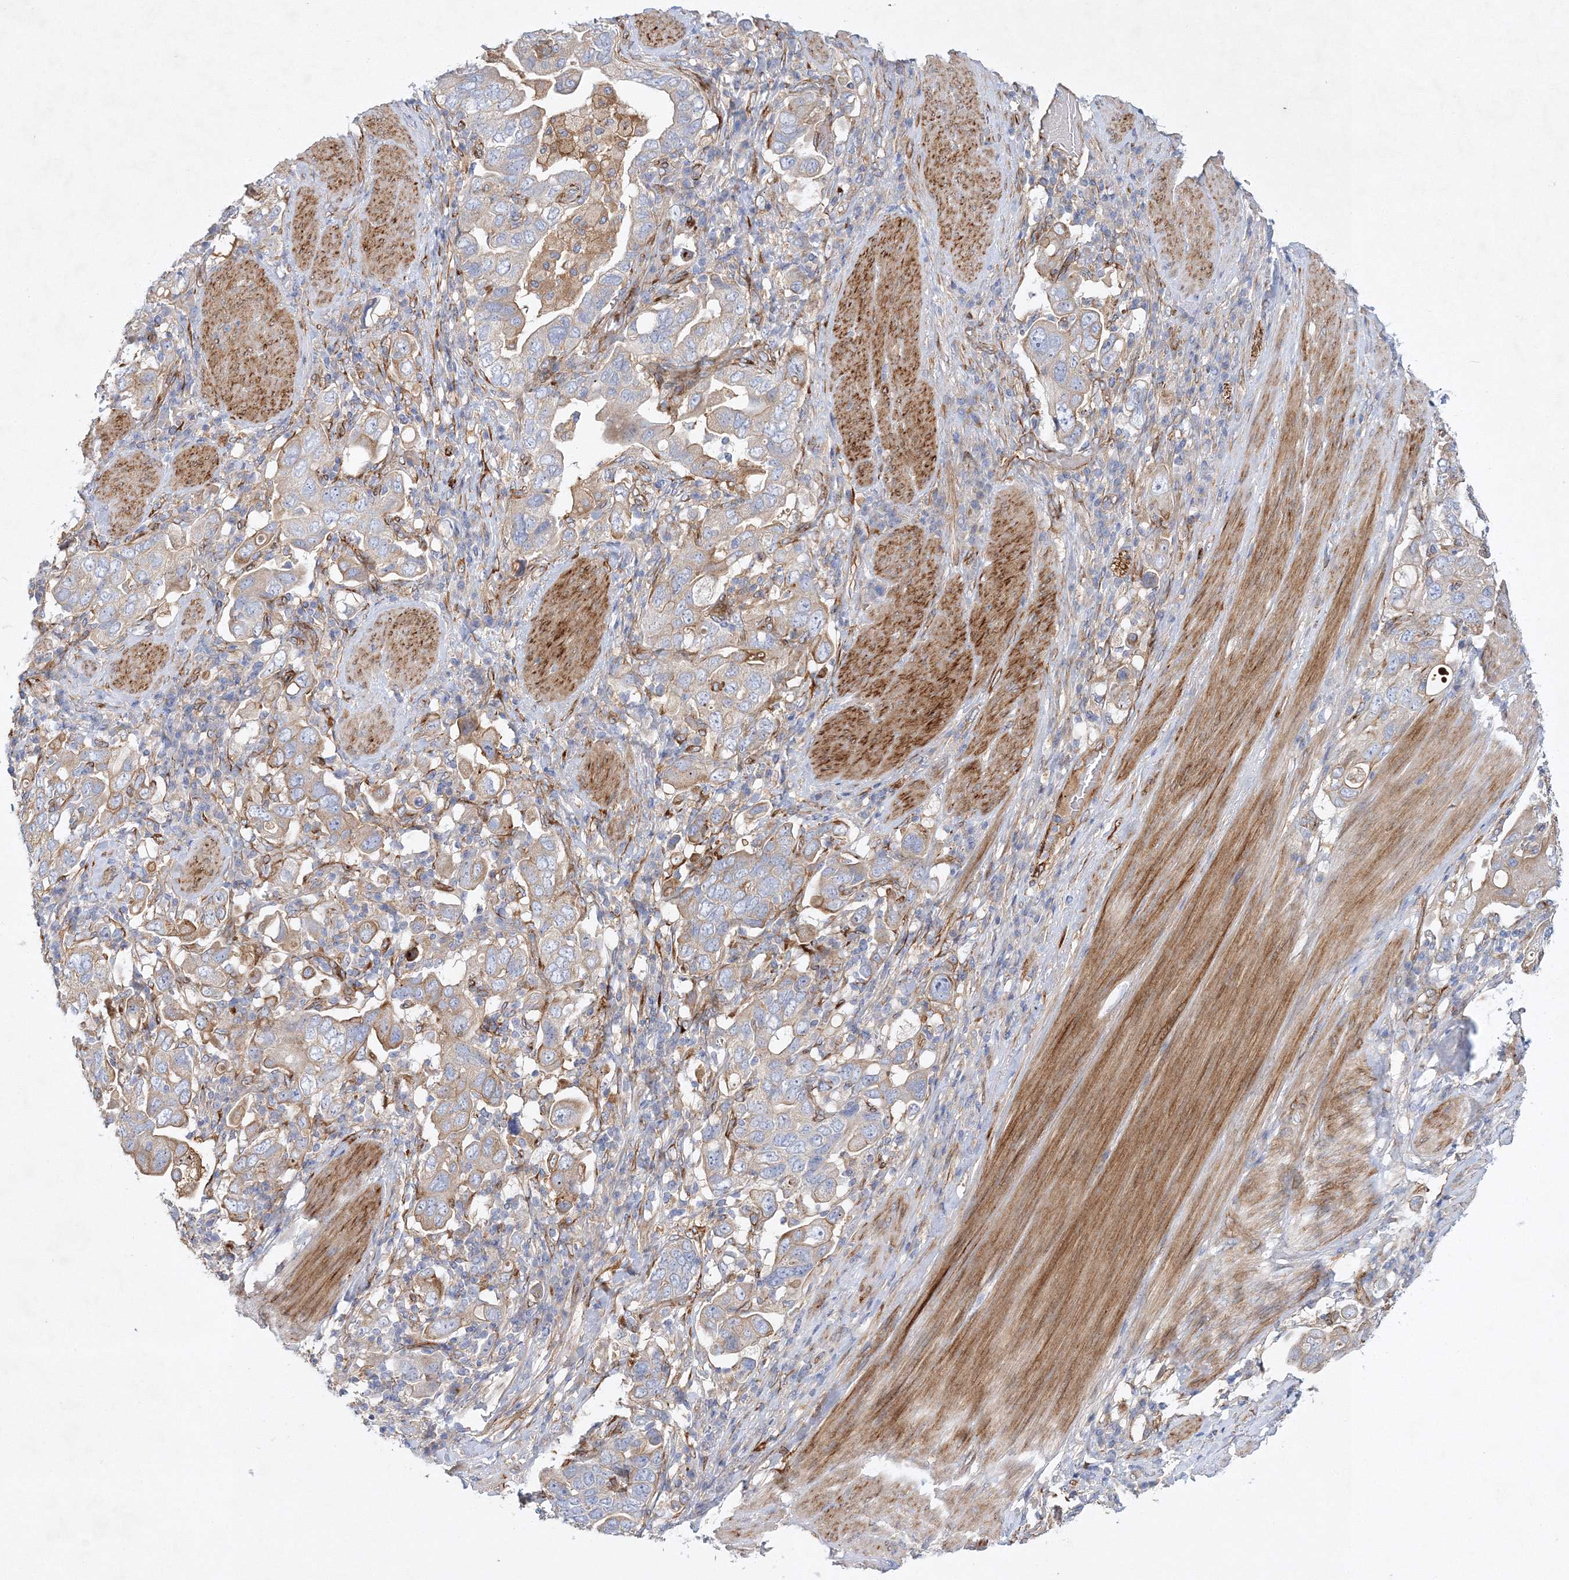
{"staining": {"intensity": "weak", "quantity": "25%-75%", "location": "cytoplasmic/membranous"}, "tissue": "stomach cancer", "cell_type": "Tumor cells", "image_type": "cancer", "snomed": [{"axis": "morphology", "description": "Adenocarcinoma, NOS"}, {"axis": "topography", "description": "Stomach, upper"}], "caption": "IHC image of neoplastic tissue: adenocarcinoma (stomach) stained using immunohistochemistry (IHC) reveals low levels of weak protein expression localized specifically in the cytoplasmic/membranous of tumor cells, appearing as a cytoplasmic/membranous brown color.", "gene": "ZFYVE16", "patient": {"sex": "male", "age": 62}}